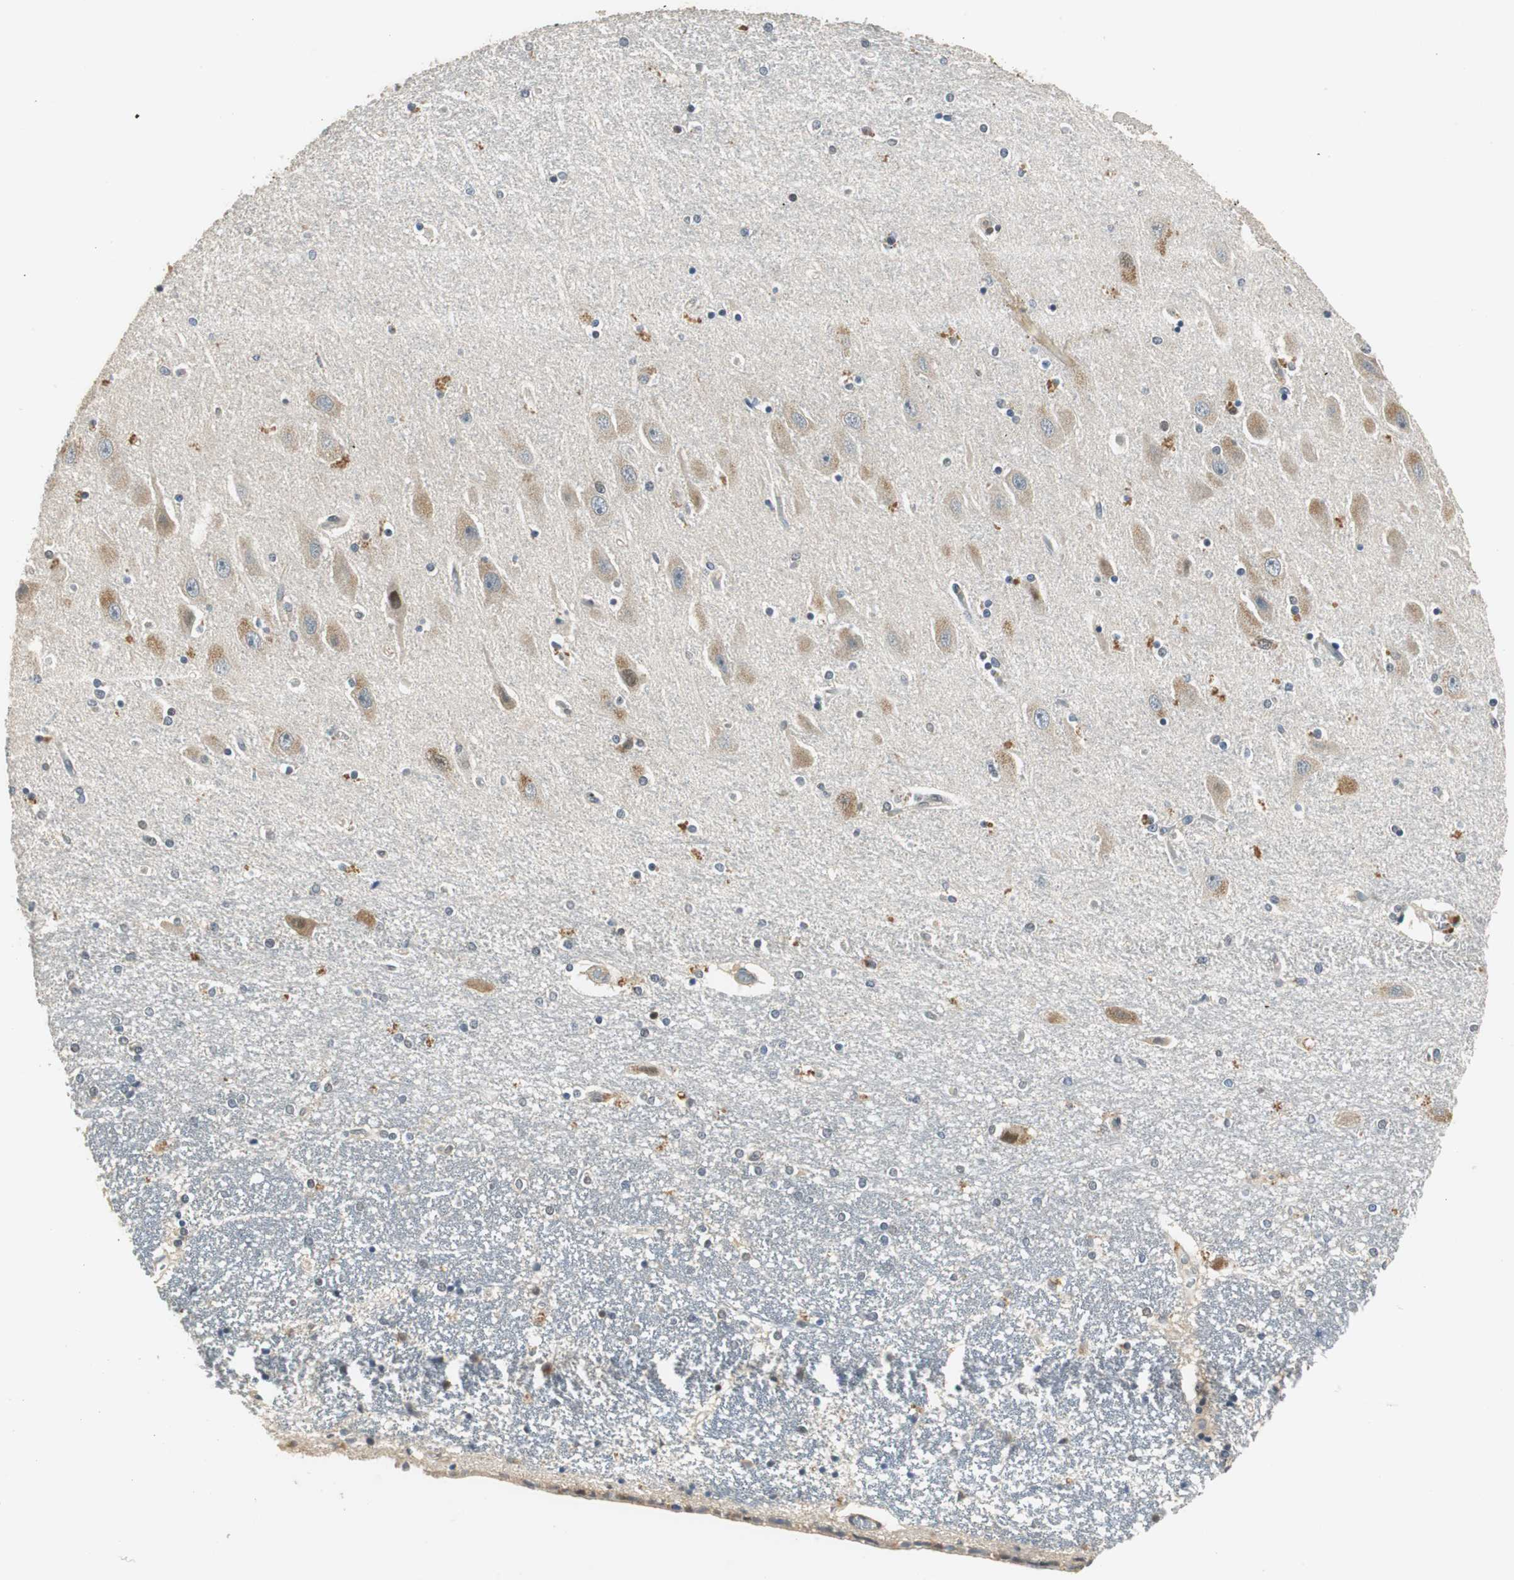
{"staining": {"intensity": "weak", "quantity": "<25%", "location": "nuclear"}, "tissue": "hippocampus", "cell_type": "Glial cells", "image_type": "normal", "snomed": [{"axis": "morphology", "description": "Normal tissue, NOS"}, {"axis": "topography", "description": "Hippocampus"}], "caption": "Immunohistochemistry (IHC) histopathology image of normal human hippocampus stained for a protein (brown), which displays no staining in glial cells.", "gene": "PSMB4", "patient": {"sex": "female", "age": 54}}